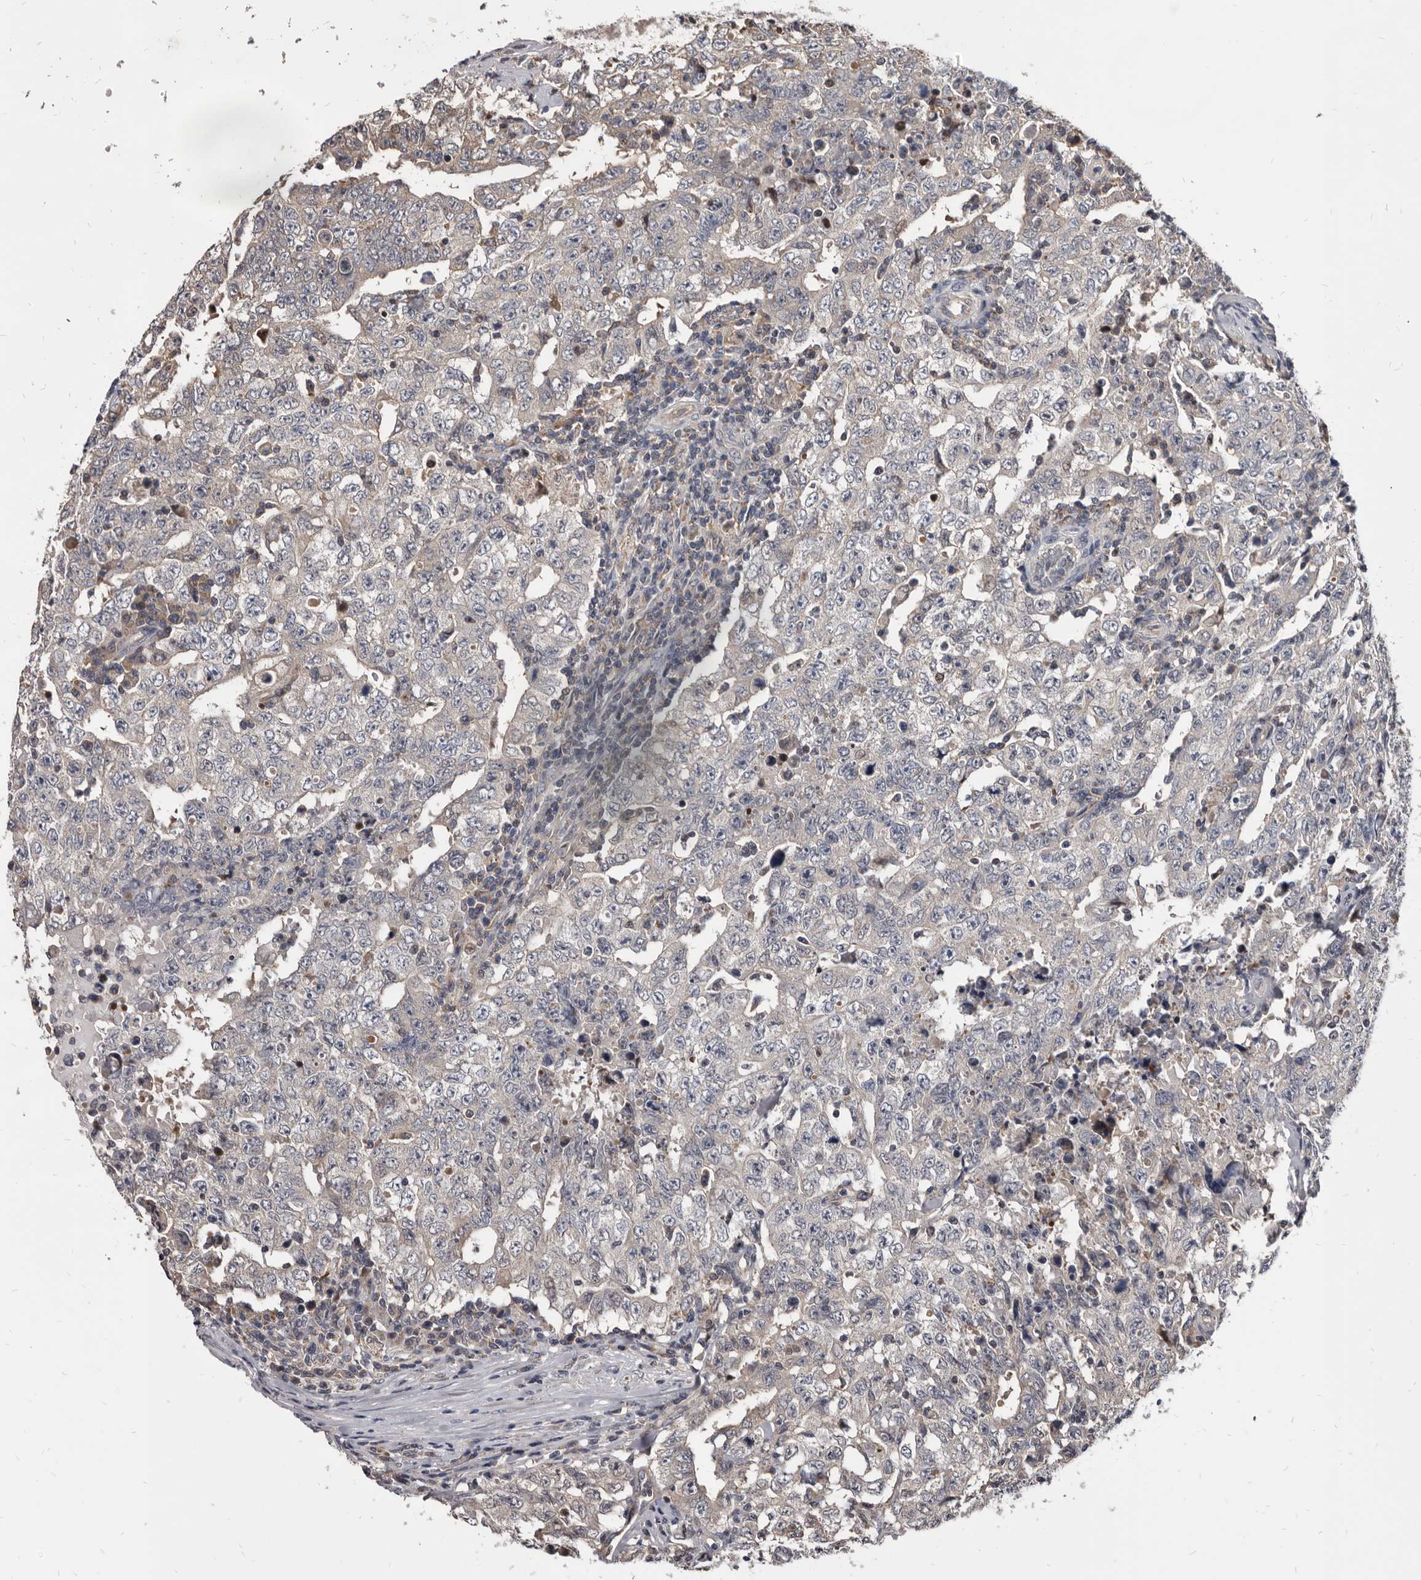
{"staining": {"intensity": "negative", "quantity": "none", "location": "none"}, "tissue": "testis cancer", "cell_type": "Tumor cells", "image_type": "cancer", "snomed": [{"axis": "morphology", "description": "Carcinoma, Embryonal, NOS"}, {"axis": "topography", "description": "Testis"}], "caption": "Tumor cells show no significant staining in embryonal carcinoma (testis).", "gene": "MAP3K14", "patient": {"sex": "male", "age": 26}}